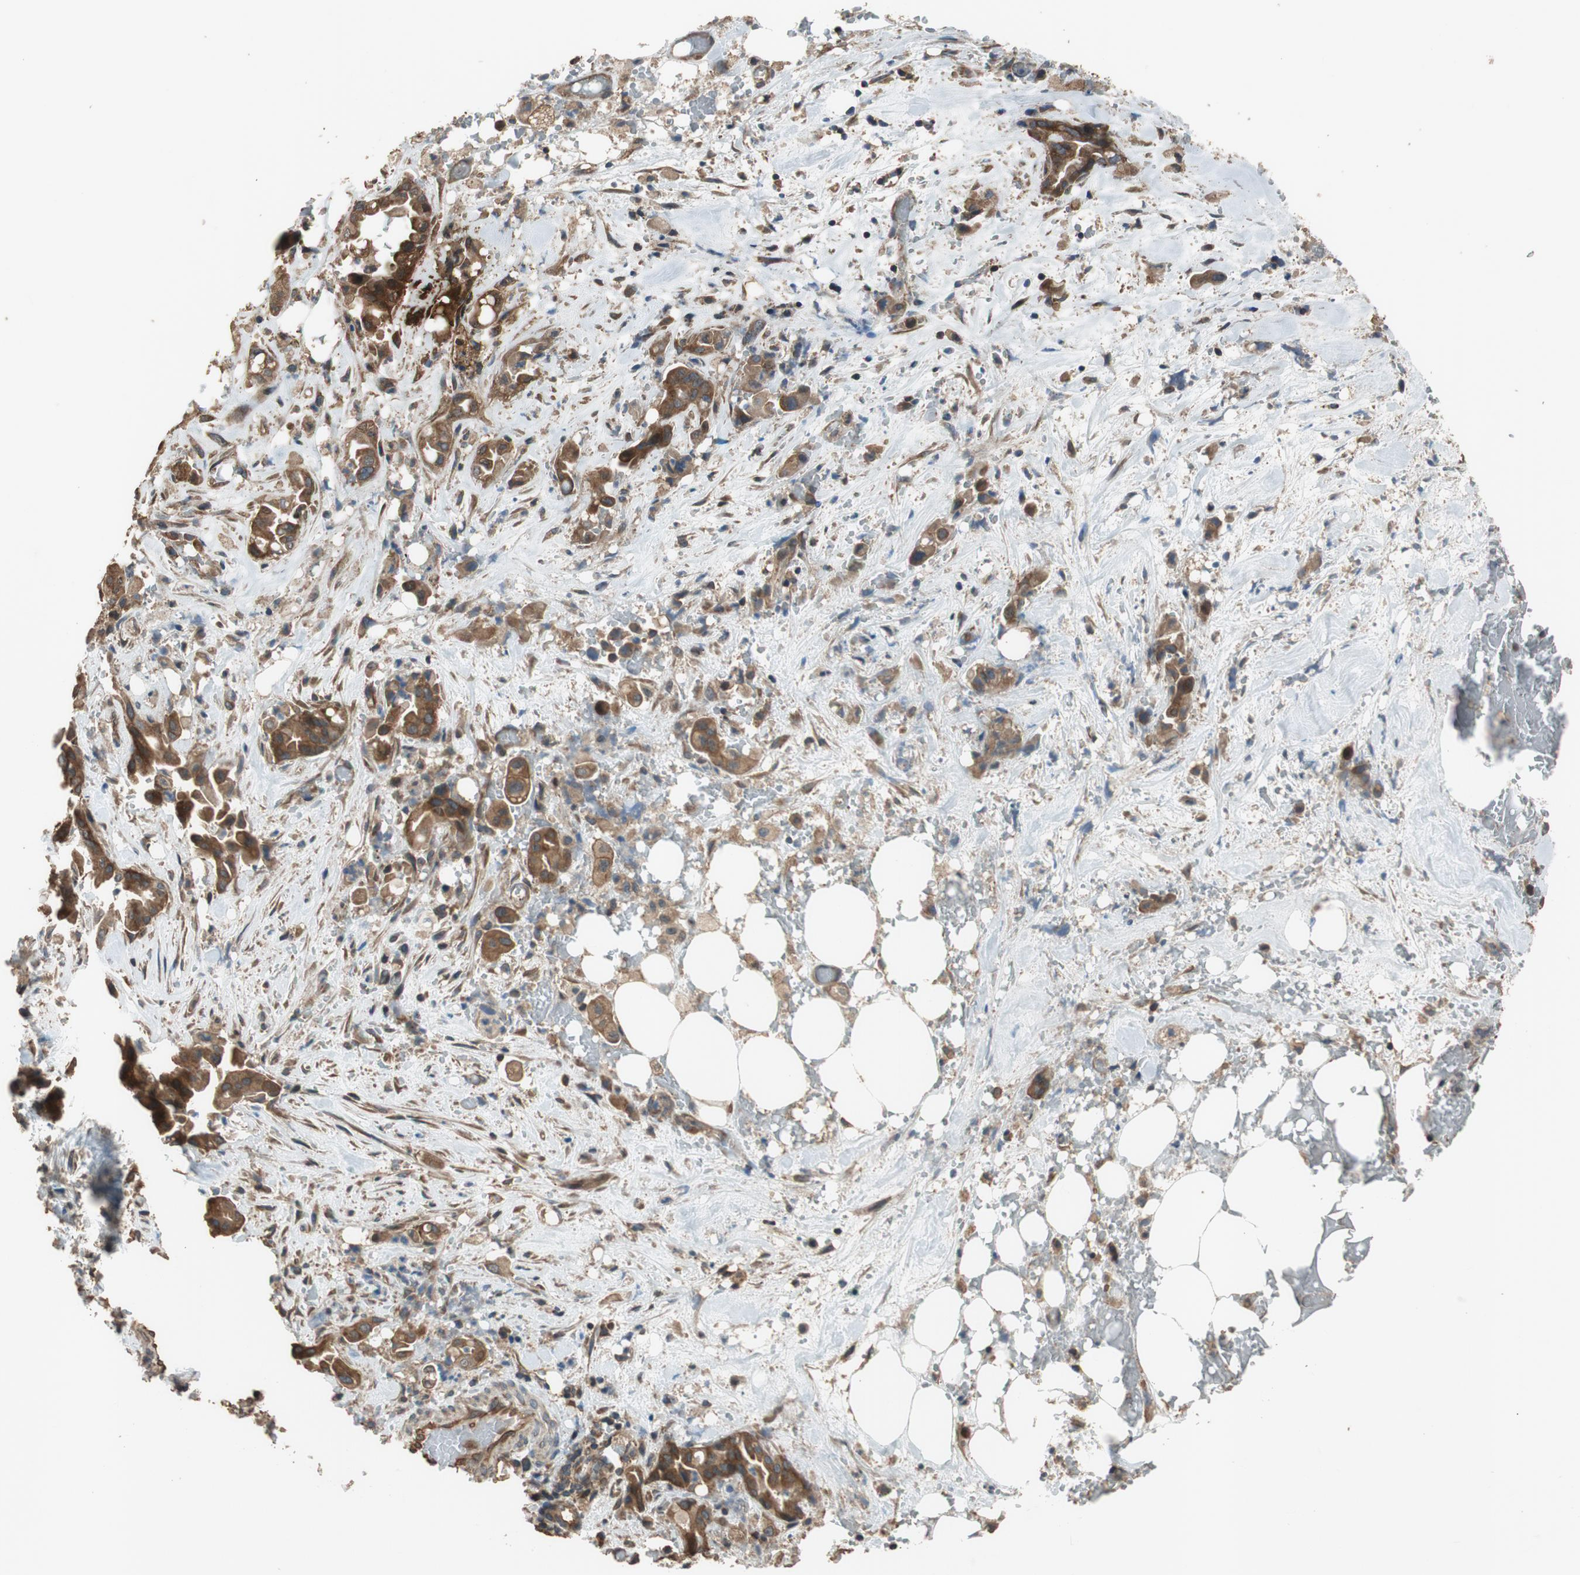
{"staining": {"intensity": "moderate", "quantity": ">75%", "location": "cytoplasmic/membranous"}, "tissue": "liver cancer", "cell_type": "Tumor cells", "image_type": "cancer", "snomed": [{"axis": "morphology", "description": "Cholangiocarcinoma"}, {"axis": "topography", "description": "Liver"}], "caption": "Brown immunohistochemical staining in human liver cancer (cholangiocarcinoma) reveals moderate cytoplasmic/membranous positivity in approximately >75% of tumor cells. The protein is stained brown, and the nuclei are stained in blue (DAB (3,3'-diaminobenzidine) IHC with brightfield microscopy, high magnification).", "gene": "MST1R", "patient": {"sex": "female", "age": 68}}